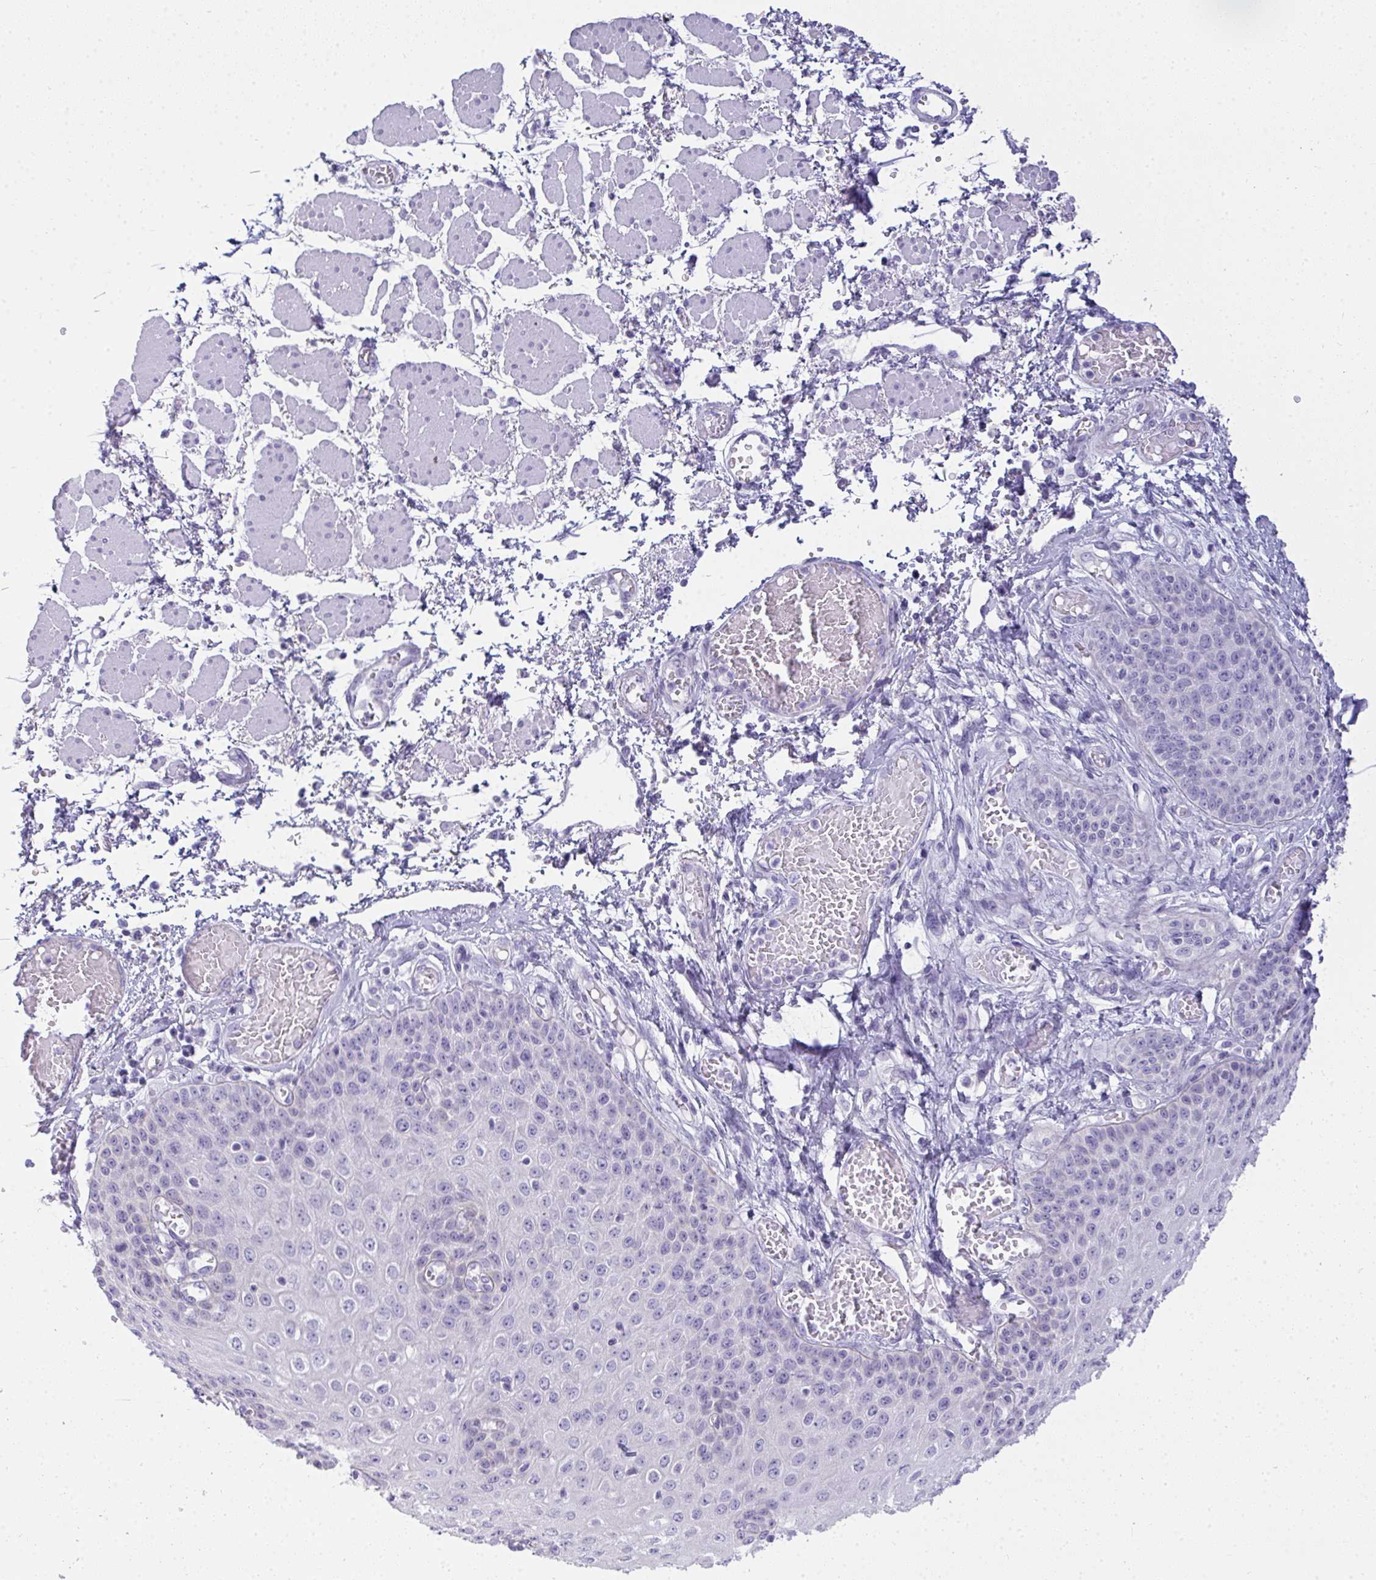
{"staining": {"intensity": "negative", "quantity": "none", "location": "none"}, "tissue": "esophagus", "cell_type": "Squamous epithelial cells", "image_type": "normal", "snomed": [{"axis": "morphology", "description": "Normal tissue, NOS"}, {"axis": "morphology", "description": "Adenocarcinoma, NOS"}, {"axis": "topography", "description": "Esophagus"}], "caption": "Esophagus stained for a protein using immunohistochemistry displays no positivity squamous epithelial cells.", "gene": "GSDMB", "patient": {"sex": "male", "age": 81}}